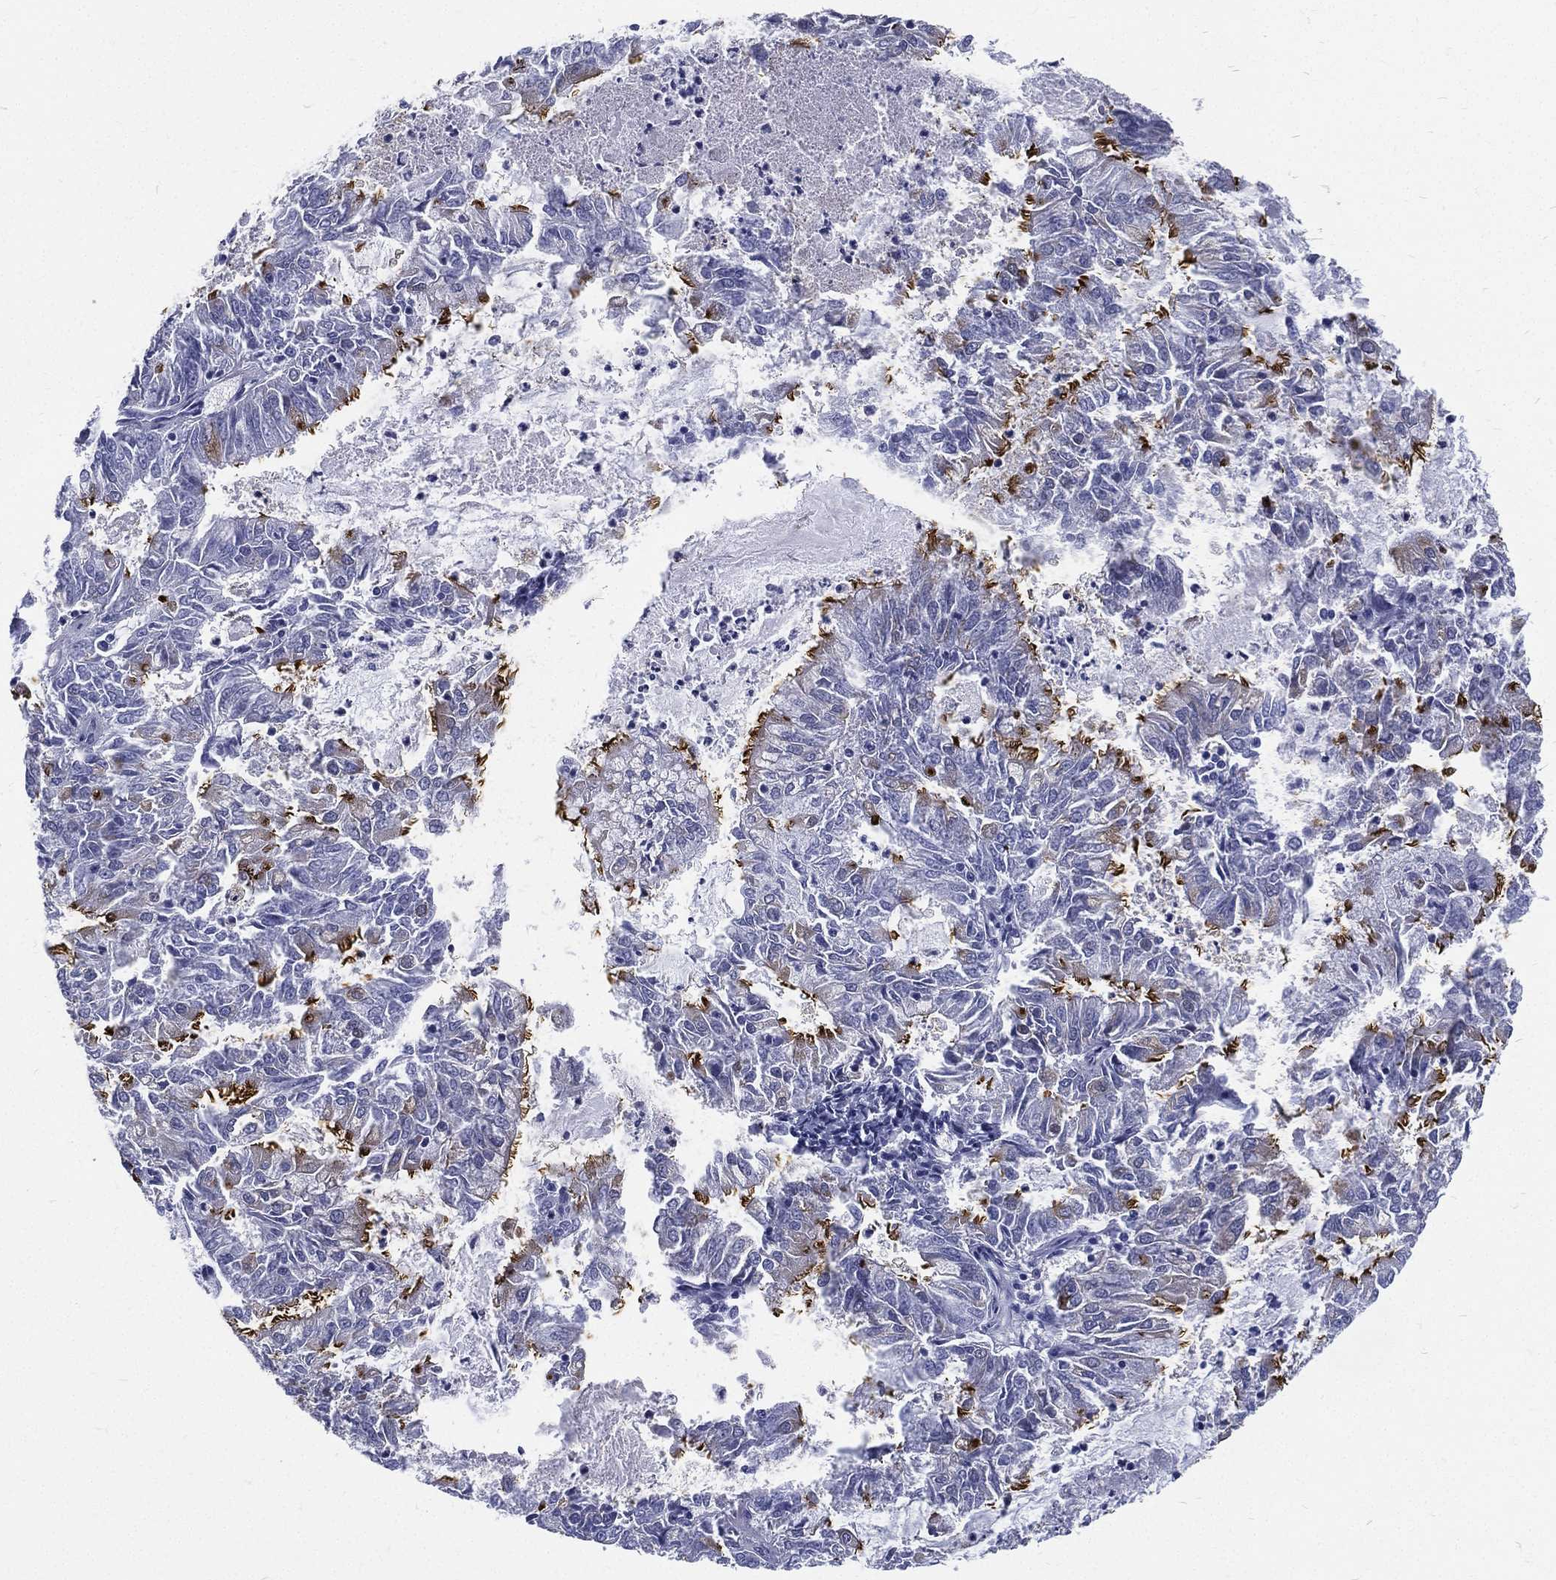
{"staining": {"intensity": "strong", "quantity": "<25%", "location": "cytoplasmic/membranous"}, "tissue": "endometrial cancer", "cell_type": "Tumor cells", "image_type": "cancer", "snomed": [{"axis": "morphology", "description": "Adenocarcinoma, NOS"}, {"axis": "topography", "description": "Endometrium"}], "caption": "Strong cytoplasmic/membranous positivity is present in about <25% of tumor cells in endometrial cancer.", "gene": "RSPH4A", "patient": {"sex": "female", "age": 57}}